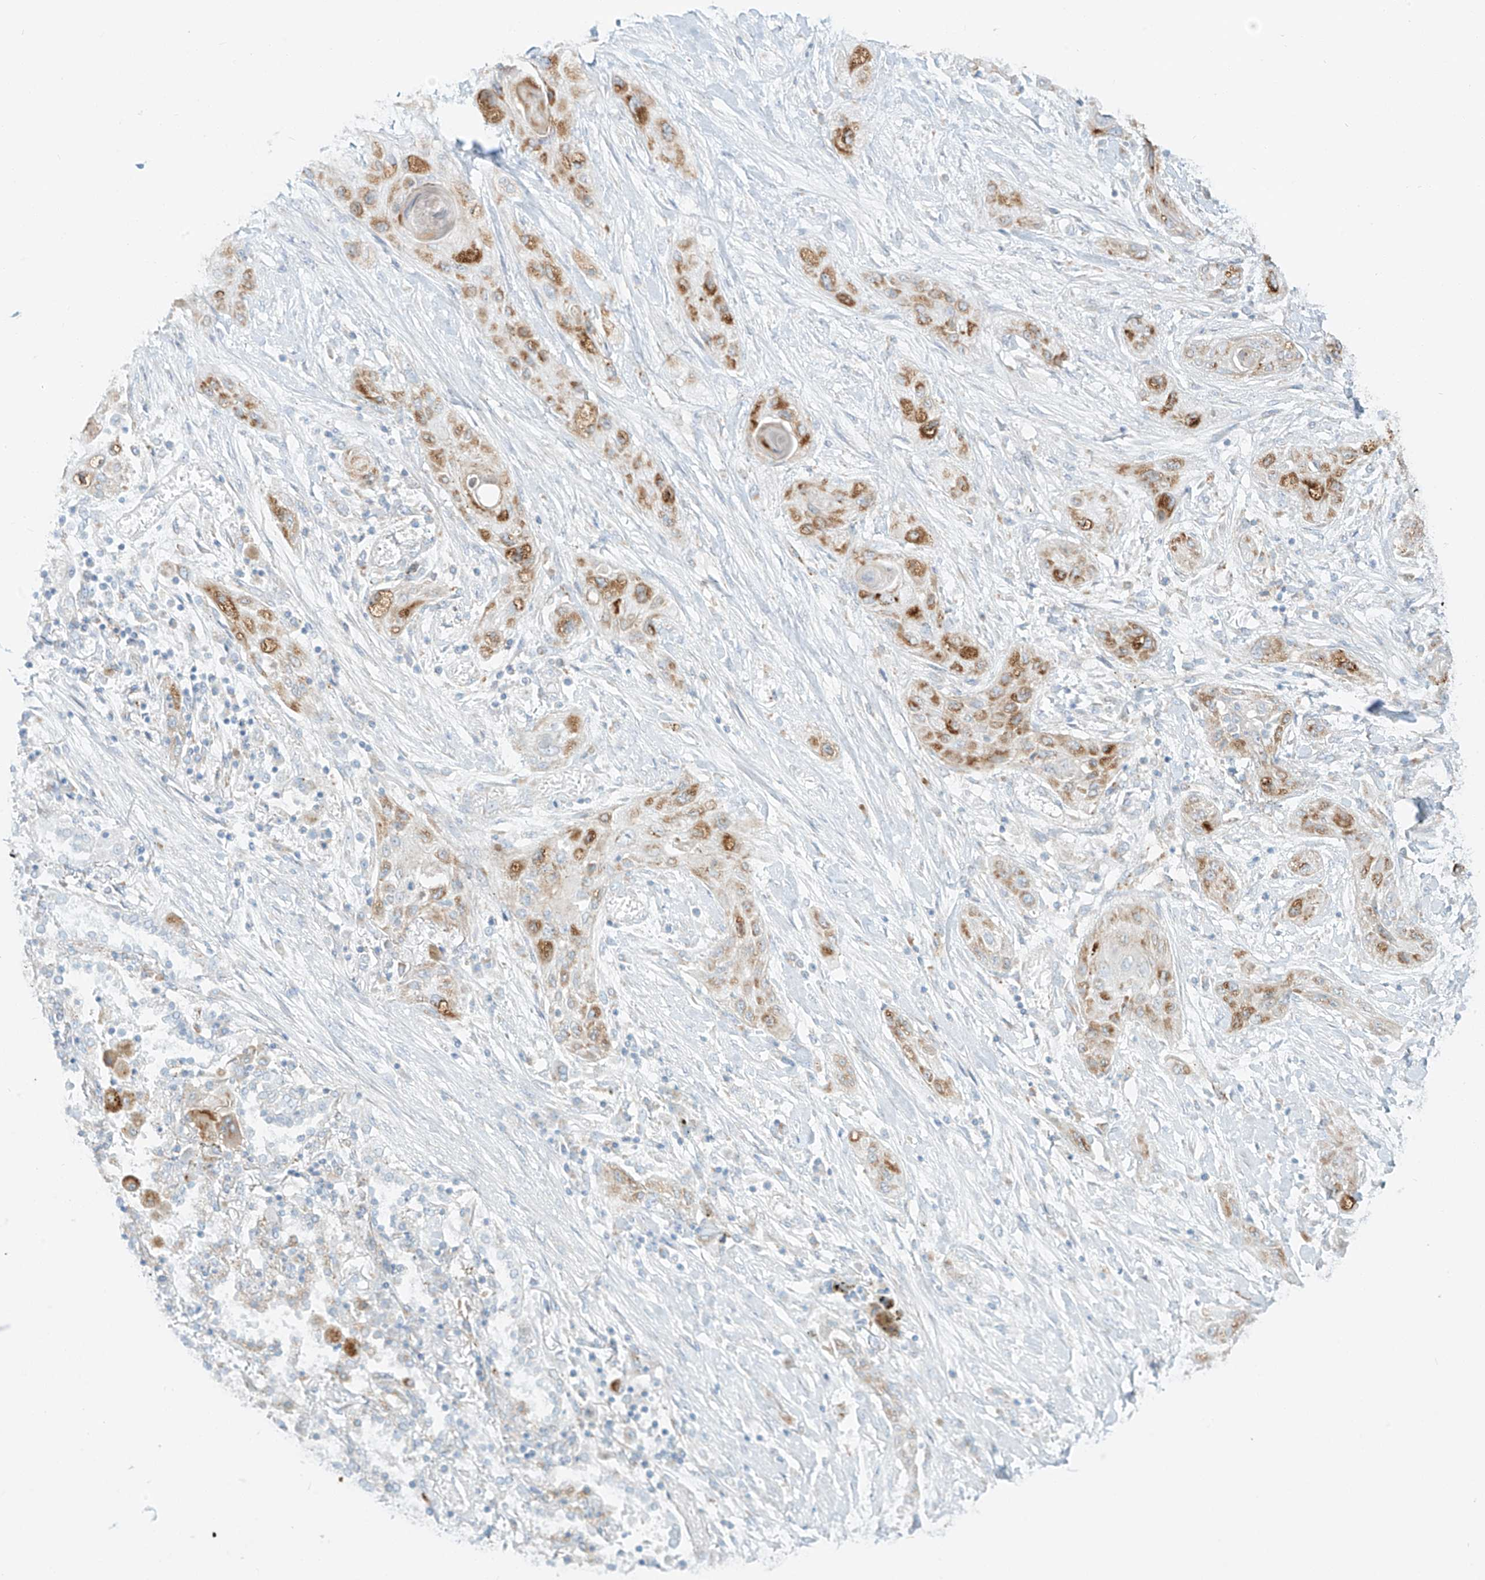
{"staining": {"intensity": "moderate", "quantity": ">75%", "location": "cytoplasmic/membranous"}, "tissue": "lung cancer", "cell_type": "Tumor cells", "image_type": "cancer", "snomed": [{"axis": "morphology", "description": "Squamous cell carcinoma, NOS"}, {"axis": "topography", "description": "Lung"}], "caption": "A brown stain highlights moderate cytoplasmic/membranous expression of a protein in lung cancer (squamous cell carcinoma) tumor cells.", "gene": "SLC35F6", "patient": {"sex": "female", "age": 47}}